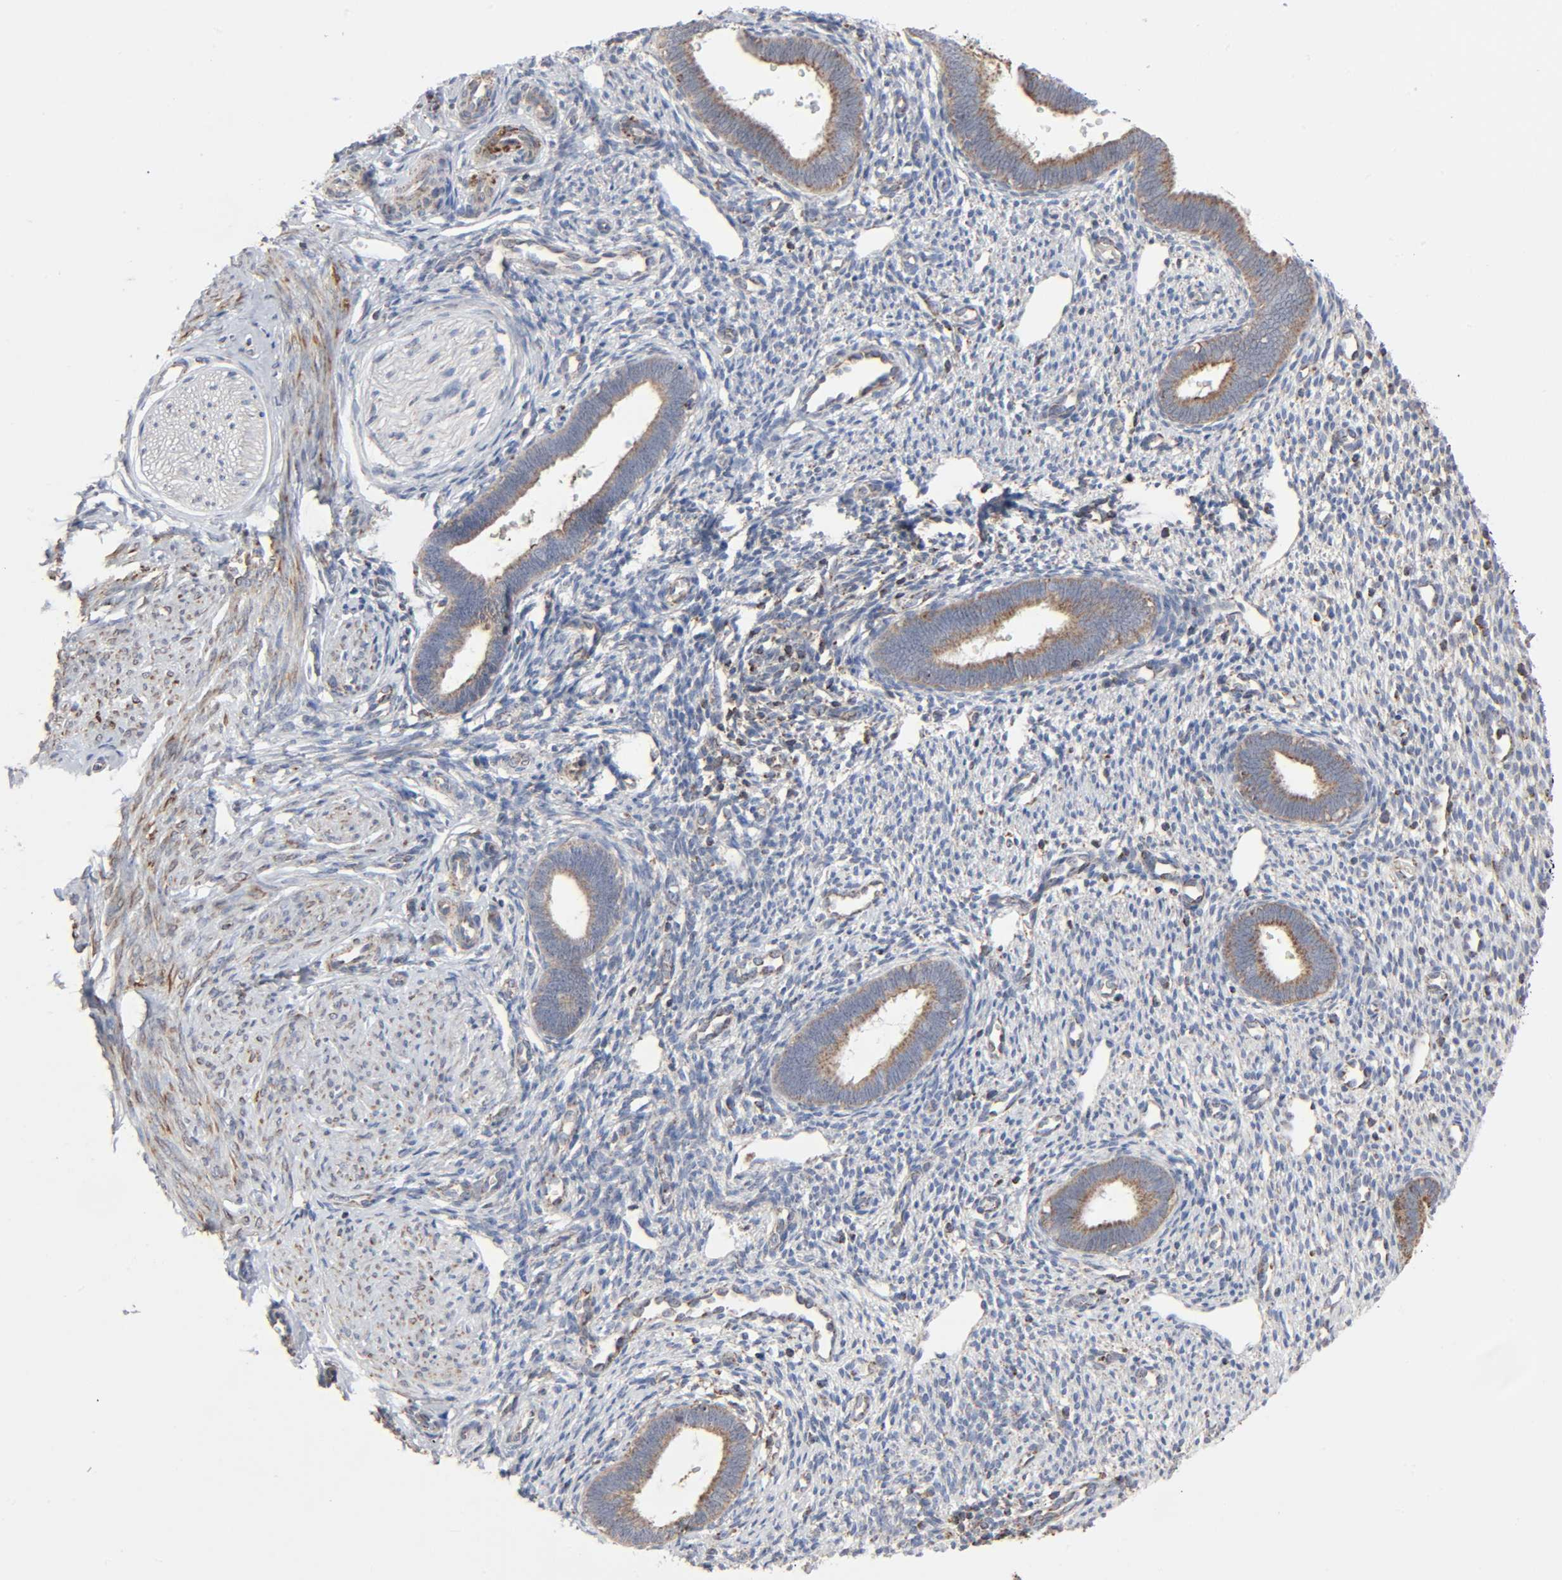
{"staining": {"intensity": "weak", "quantity": "<25%", "location": "cytoplasmic/membranous"}, "tissue": "endometrium", "cell_type": "Cells in endometrial stroma", "image_type": "normal", "snomed": [{"axis": "morphology", "description": "Normal tissue, NOS"}, {"axis": "topography", "description": "Endometrium"}], "caption": "Immunohistochemistry of benign endometrium displays no positivity in cells in endometrial stroma. (Immunohistochemistry (ihc), brightfield microscopy, high magnification).", "gene": "SYT16", "patient": {"sex": "female", "age": 27}}